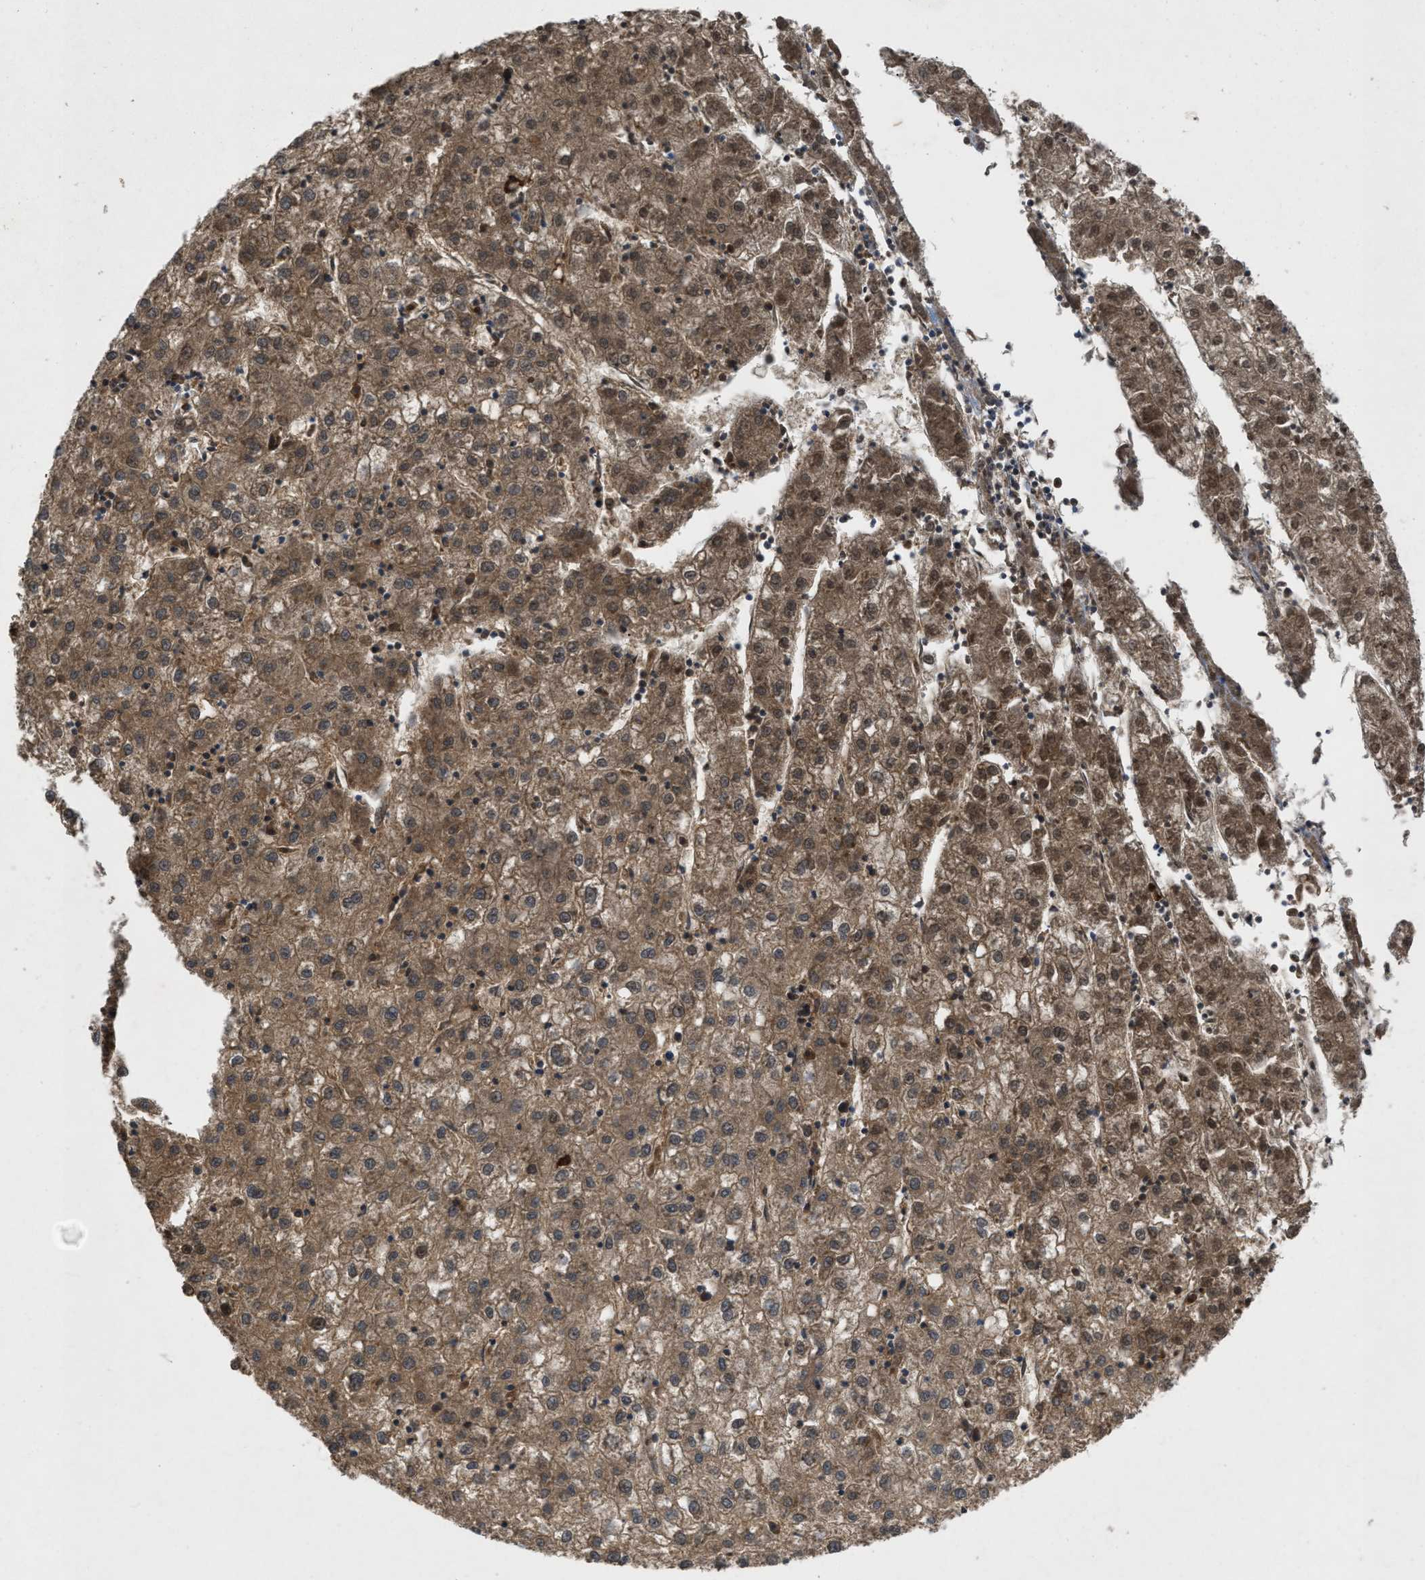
{"staining": {"intensity": "moderate", "quantity": ">75%", "location": "cytoplasmic/membranous,nuclear"}, "tissue": "liver cancer", "cell_type": "Tumor cells", "image_type": "cancer", "snomed": [{"axis": "morphology", "description": "Carcinoma, Hepatocellular, NOS"}, {"axis": "topography", "description": "Liver"}], "caption": "A brown stain labels moderate cytoplasmic/membranous and nuclear staining of a protein in human liver cancer tumor cells. Nuclei are stained in blue.", "gene": "TMEM131", "patient": {"sex": "male", "age": 72}}